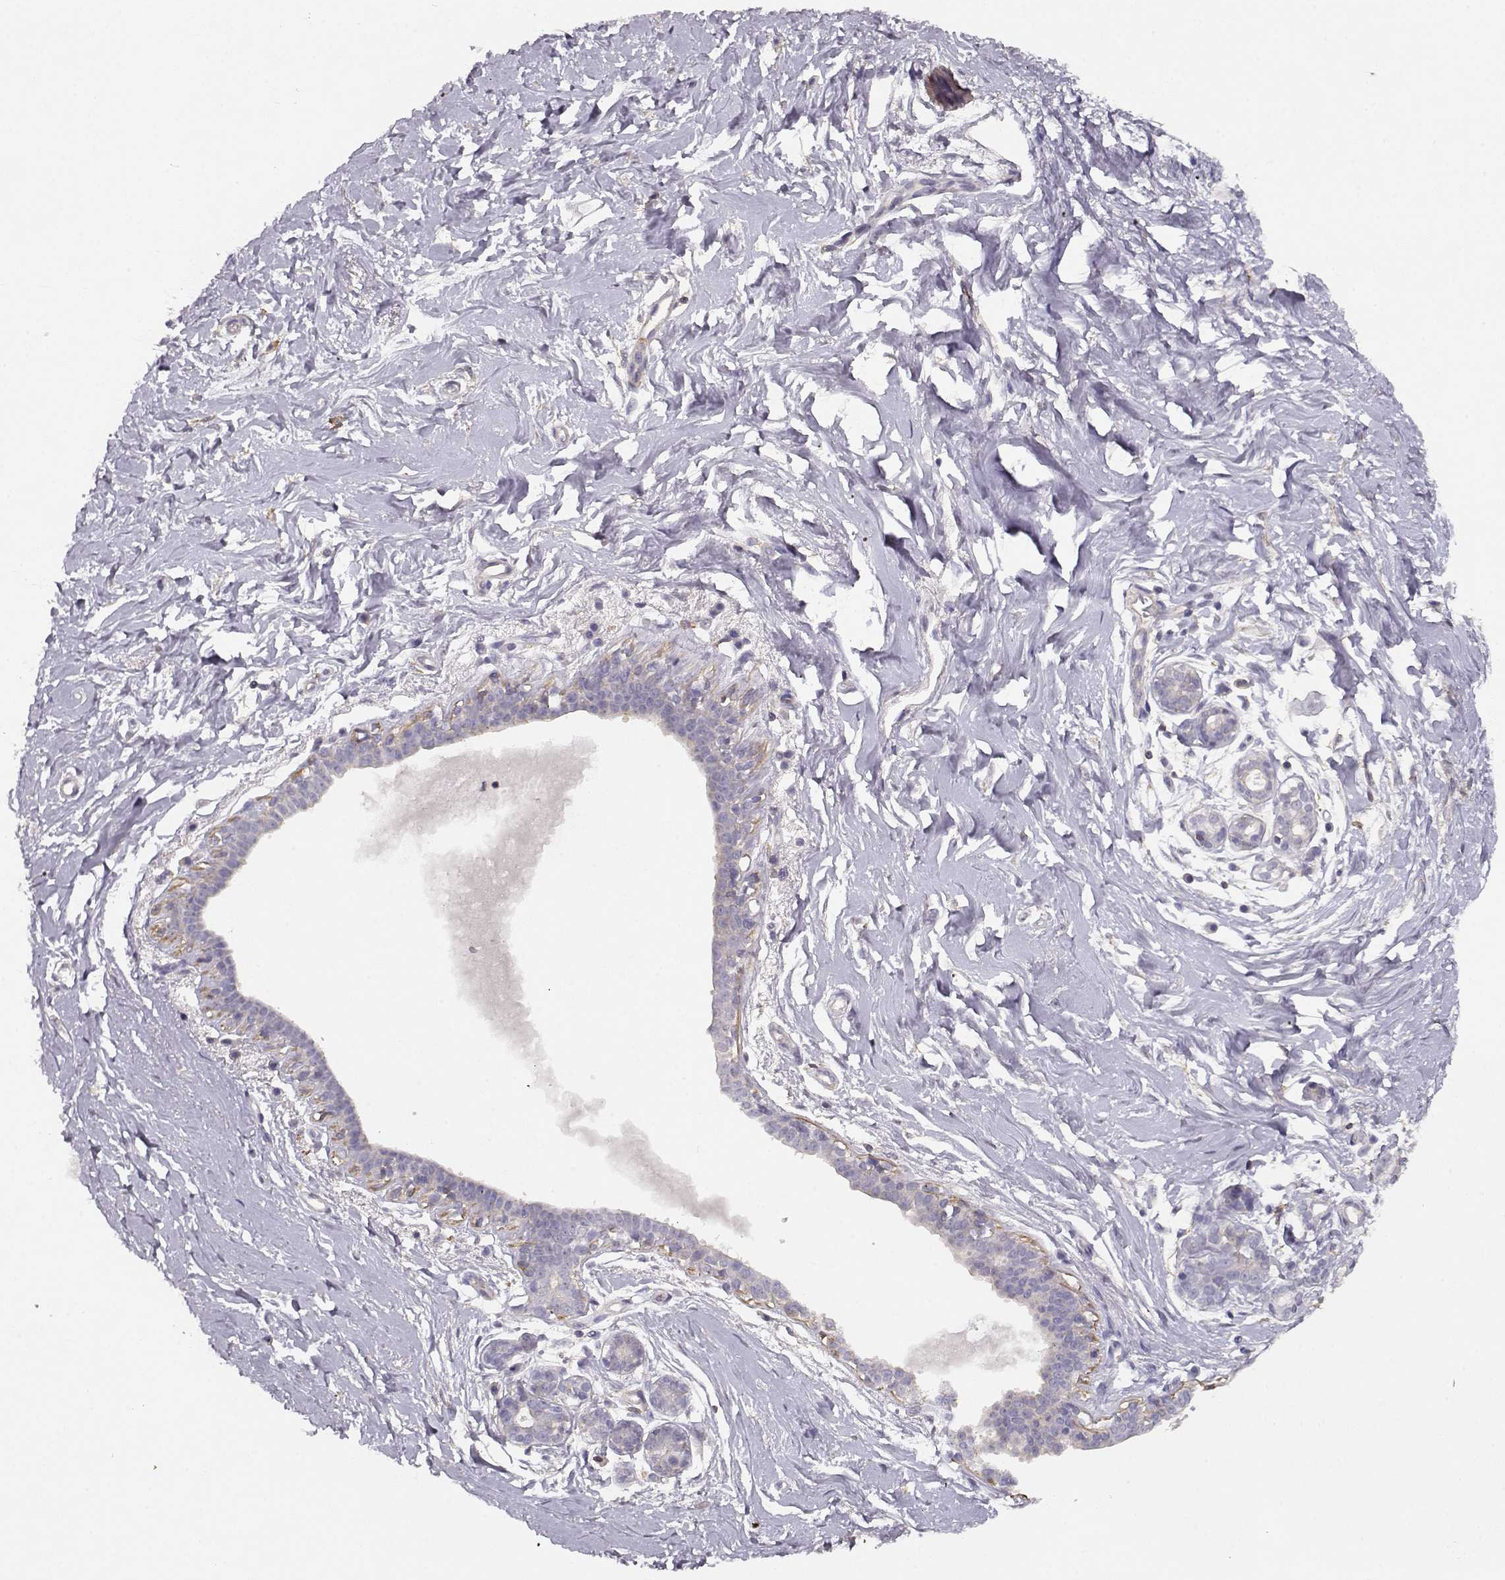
{"staining": {"intensity": "negative", "quantity": "none", "location": "none"}, "tissue": "breast", "cell_type": "Adipocytes", "image_type": "normal", "snomed": [{"axis": "morphology", "description": "Normal tissue, NOS"}, {"axis": "topography", "description": "Breast"}], "caption": "DAB immunohistochemical staining of normal human breast displays no significant positivity in adipocytes.", "gene": "DAPL1", "patient": {"sex": "female", "age": 37}}